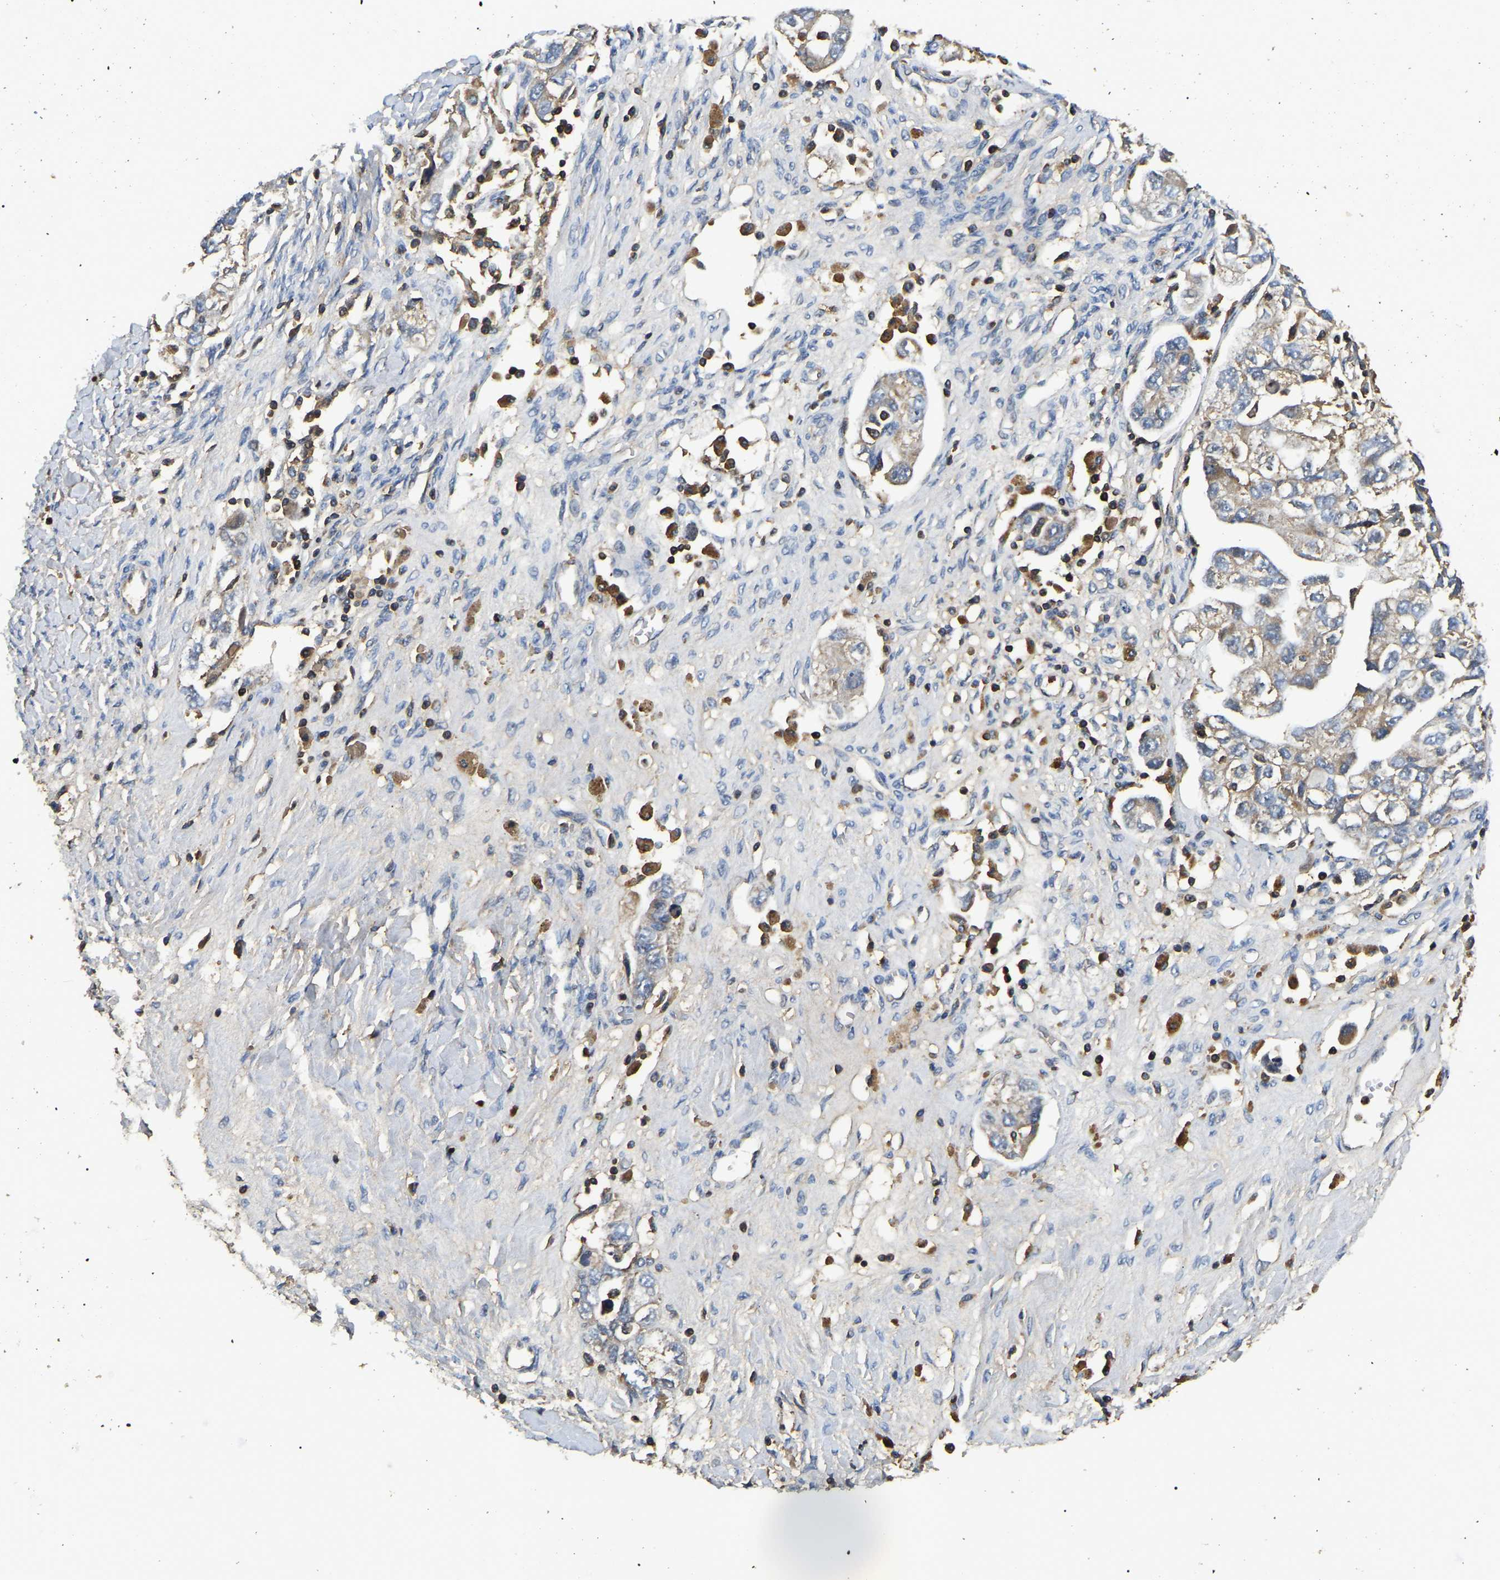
{"staining": {"intensity": "weak", "quantity": "25%-75%", "location": "cytoplasmic/membranous"}, "tissue": "ovarian cancer", "cell_type": "Tumor cells", "image_type": "cancer", "snomed": [{"axis": "morphology", "description": "Carcinoma, NOS"}, {"axis": "morphology", "description": "Cystadenocarcinoma, serous, NOS"}, {"axis": "topography", "description": "Ovary"}], "caption": "High-power microscopy captured an immunohistochemistry (IHC) histopathology image of carcinoma (ovarian), revealing weak cytoplasmic/membranous staining in about 25%-75% of tumor cells. The protein is stained brown, and the nuclei are stained in blue (DAB IHC with brightfield microscopy, high magnification).", "gene": "SMPD2", "patient": {"sex": "female", "age": 69}}